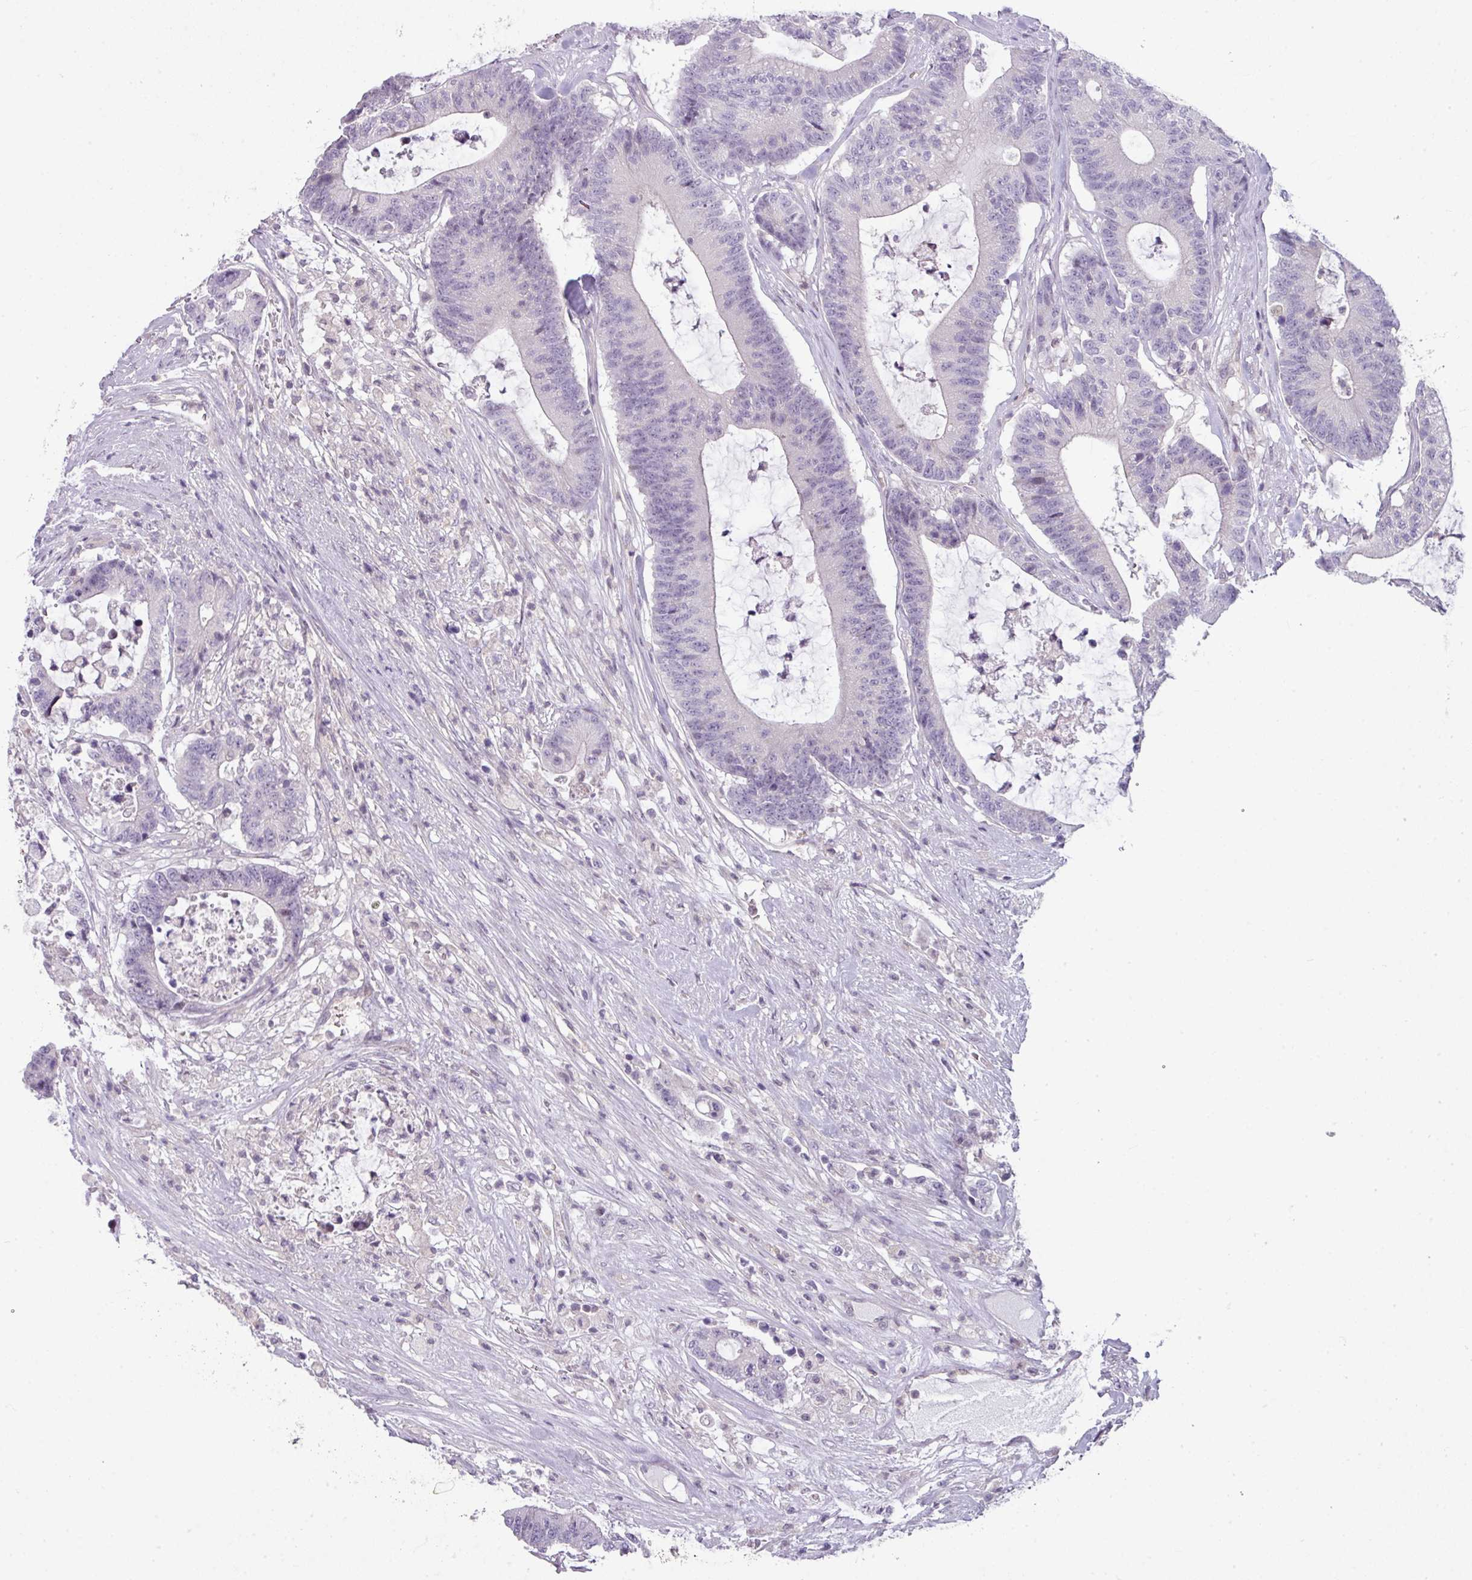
{"staining": {"intensity": "negative", "quantity": "none", "location": "none"}, "tissue": "colorectal cancer", "cell_type": "Tumor cells", "image_type": "cancer", "snomed": [{"axis": "morphology", "description": "Adenocarcinoma, NOS"}, {"axis": "topography", "description": "Colon"}], "caption": "Tumor cells are negative for brown protein staining in colorectal cancer.", "gene": "STAT5A", "patient": {"sex": "female", "age": 84}}